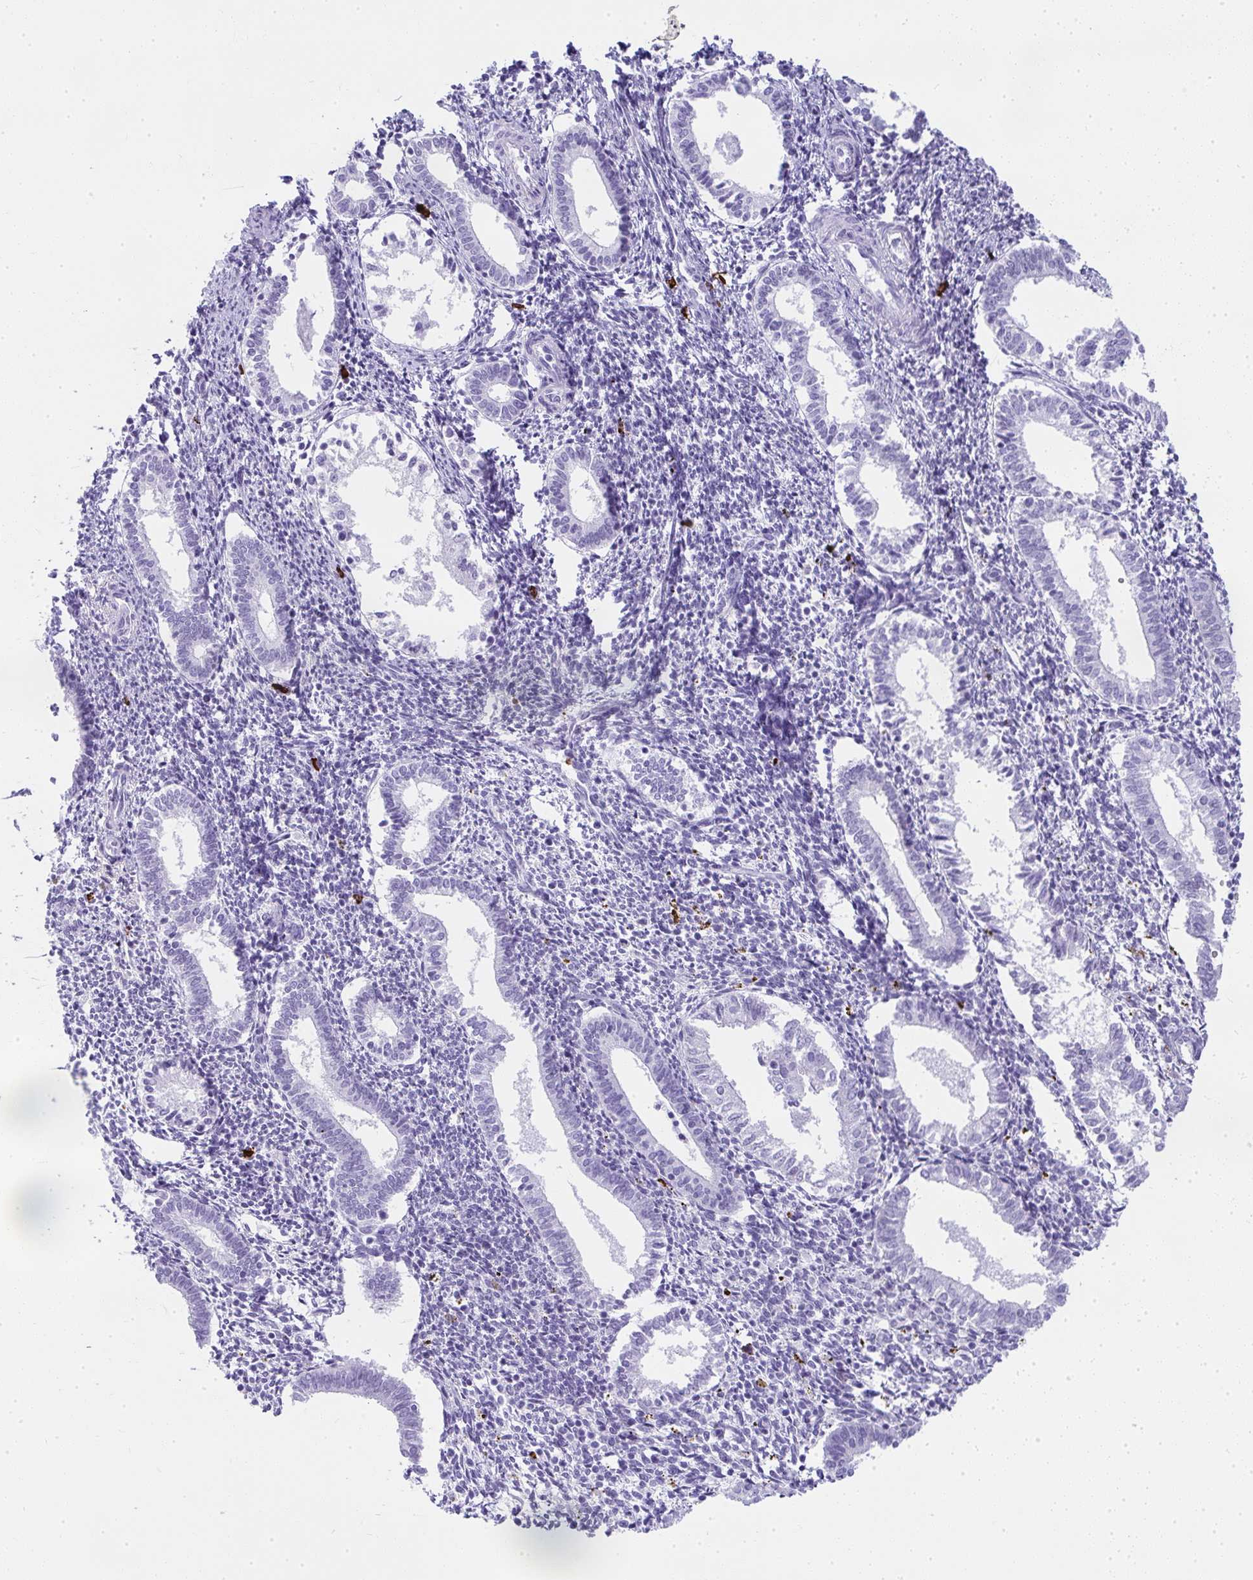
{"staining": {"intensity": "negative", "quantity": "none", "location": "none"}, "tissue": "endometrium", "cell_type": "Cells in endometrial stroma", "image_type": "normal", "snomed": [{"axis": "morphology", "description": "Normal tissue, NOS"}, {"axis": "topography", "description": "Endometrium"}], "caption": "Photomicrograph shows no significant protein expression in cells in endometrial stroma of benign endometrium. (Immunohistochemistry, brightfield microscopy, high magnification).", "gene": "CDADC1", "patient": {"sex": "female", "age": 41}}